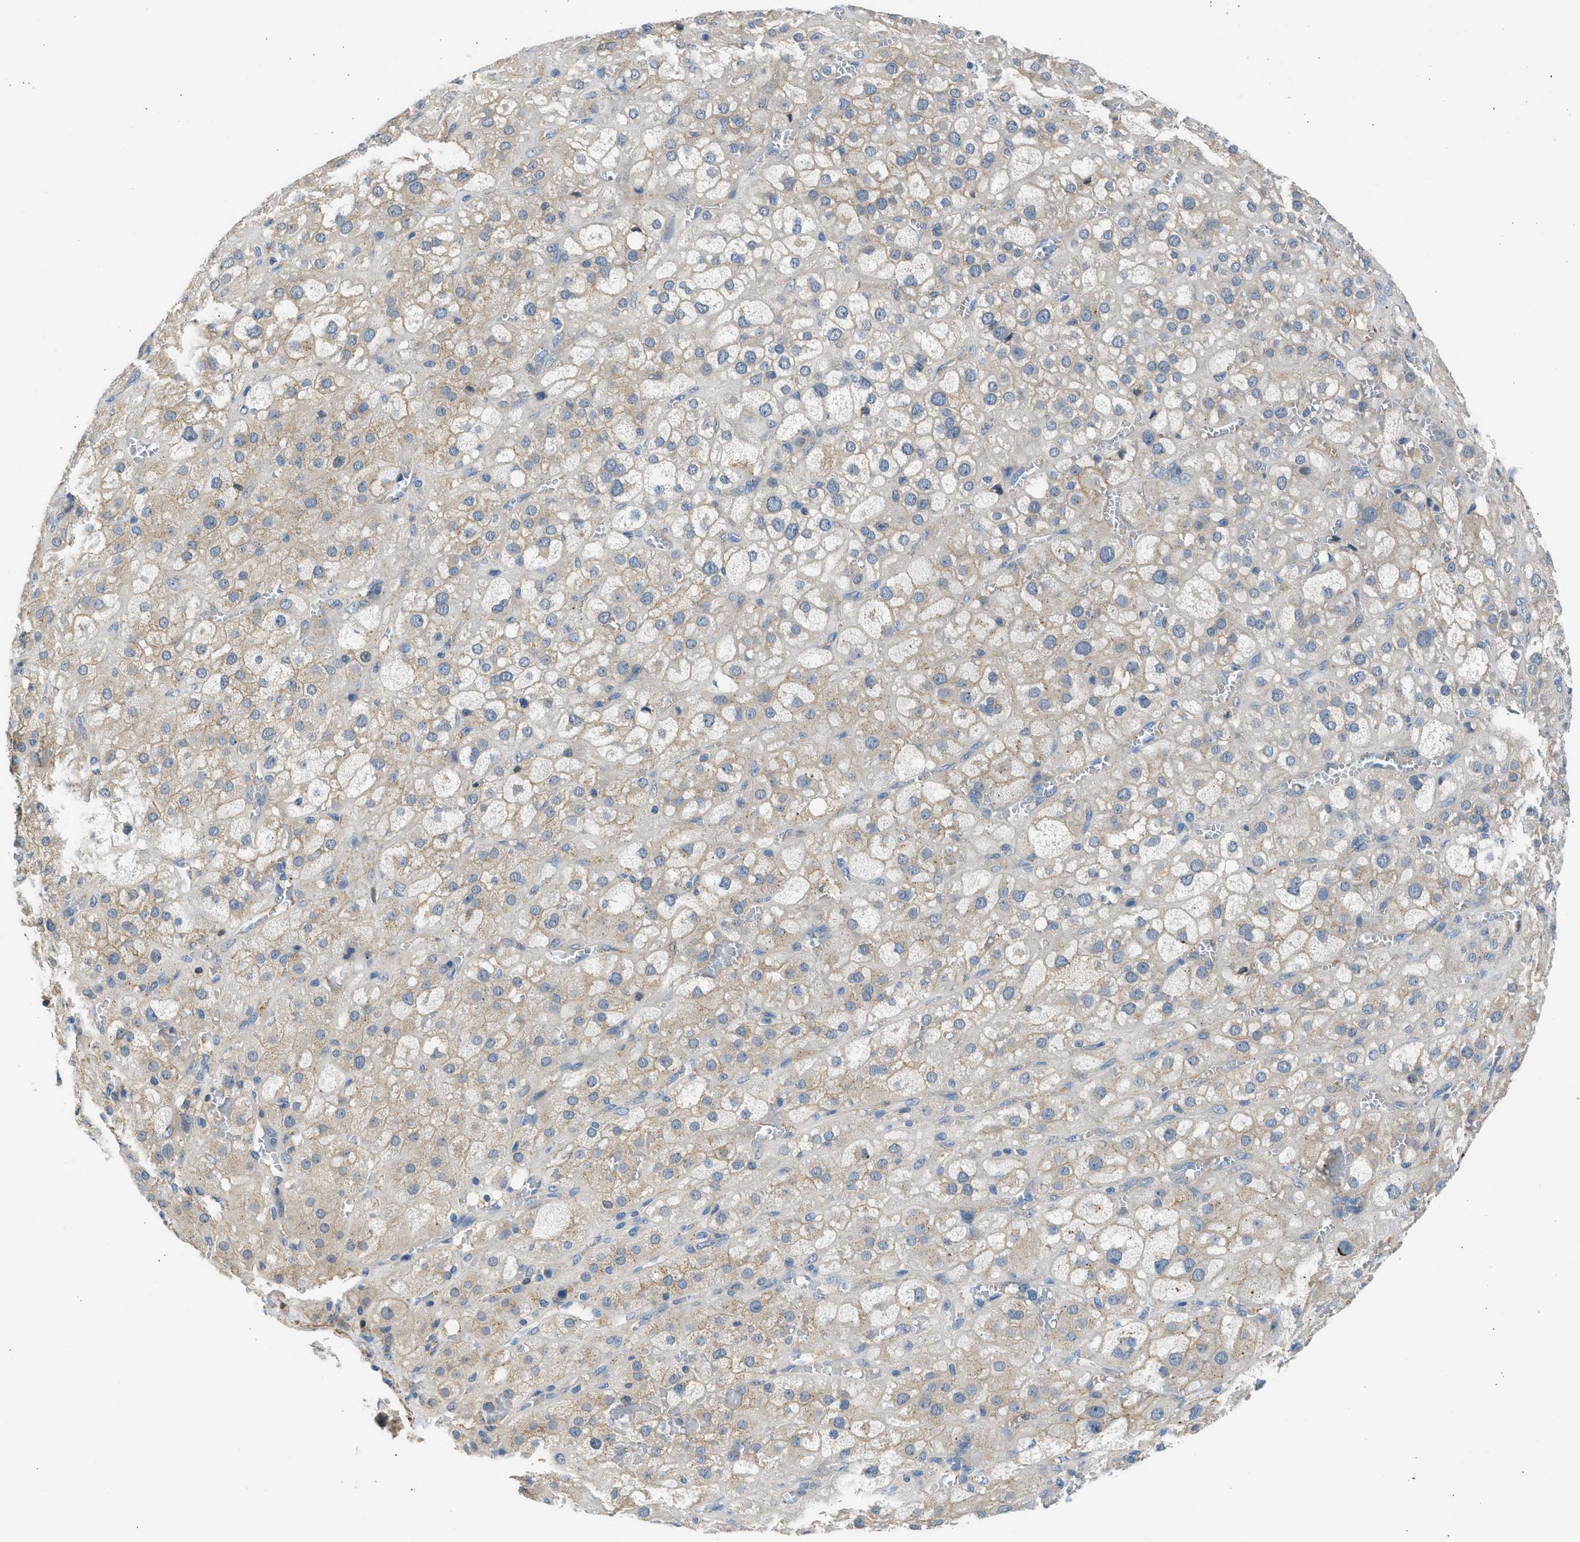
{"staining": {"intensity": "weak", "quantity": "<25%", "location": "cytoplasmic/membranous"}, "tissue": "adrenal gland", "cell_type": "Glandular cells", "image_type": "normal", "snomed": [{"axis": "morphology", "description": "Normal tissue, NOS"}, {"axis": "topography", "description": "Adrenal gland"}], "caption": "Glandular cells are negative for protein expression in benign human adrenal gland. (IHC, brightfield microscopy, high magnification).", "gene": "PCNX3", "patient": {"sex": "female", "age": 47}}